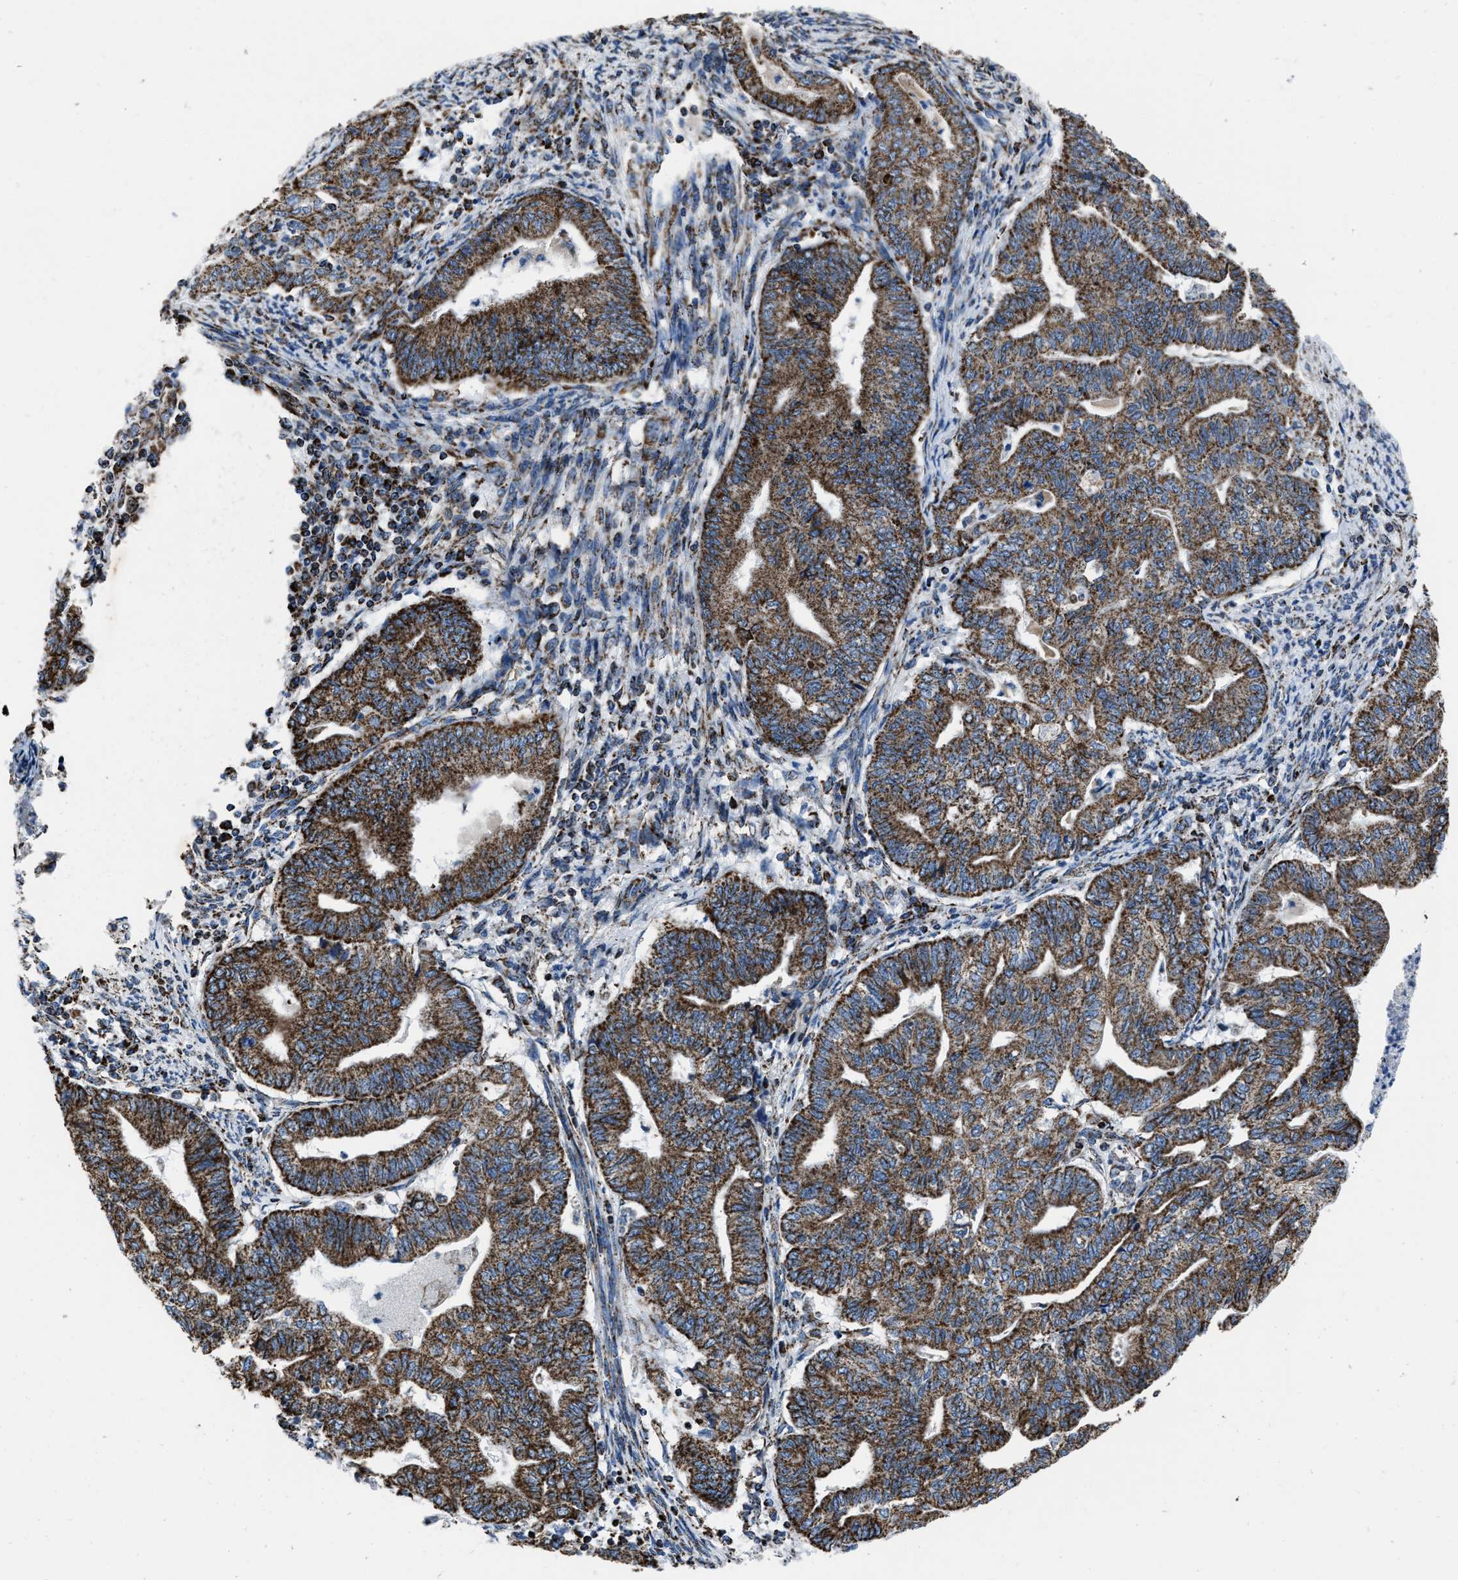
{"staining": {"intensity": "moderate", "quantity": ">75%", "location": "cytoplasmic/membranous"}, "tissue": "endometrial cancer", "cell_type": "Tumor cells", "image_type": "cancer", "snomed": [{"axis": "morphology", "description": "Adenocarcinoma, NOS"}, {"axis": "topography", "description": "Endometrium"}], "caption": "Tumor cells exhibit medium levels of moderate cytoplasmic/membranous positivity in approximately >75% of cells in human adenocarcinoma (endometrial).", "gene": "NSD3", "patient": {"sex": "female", "age": 79}}